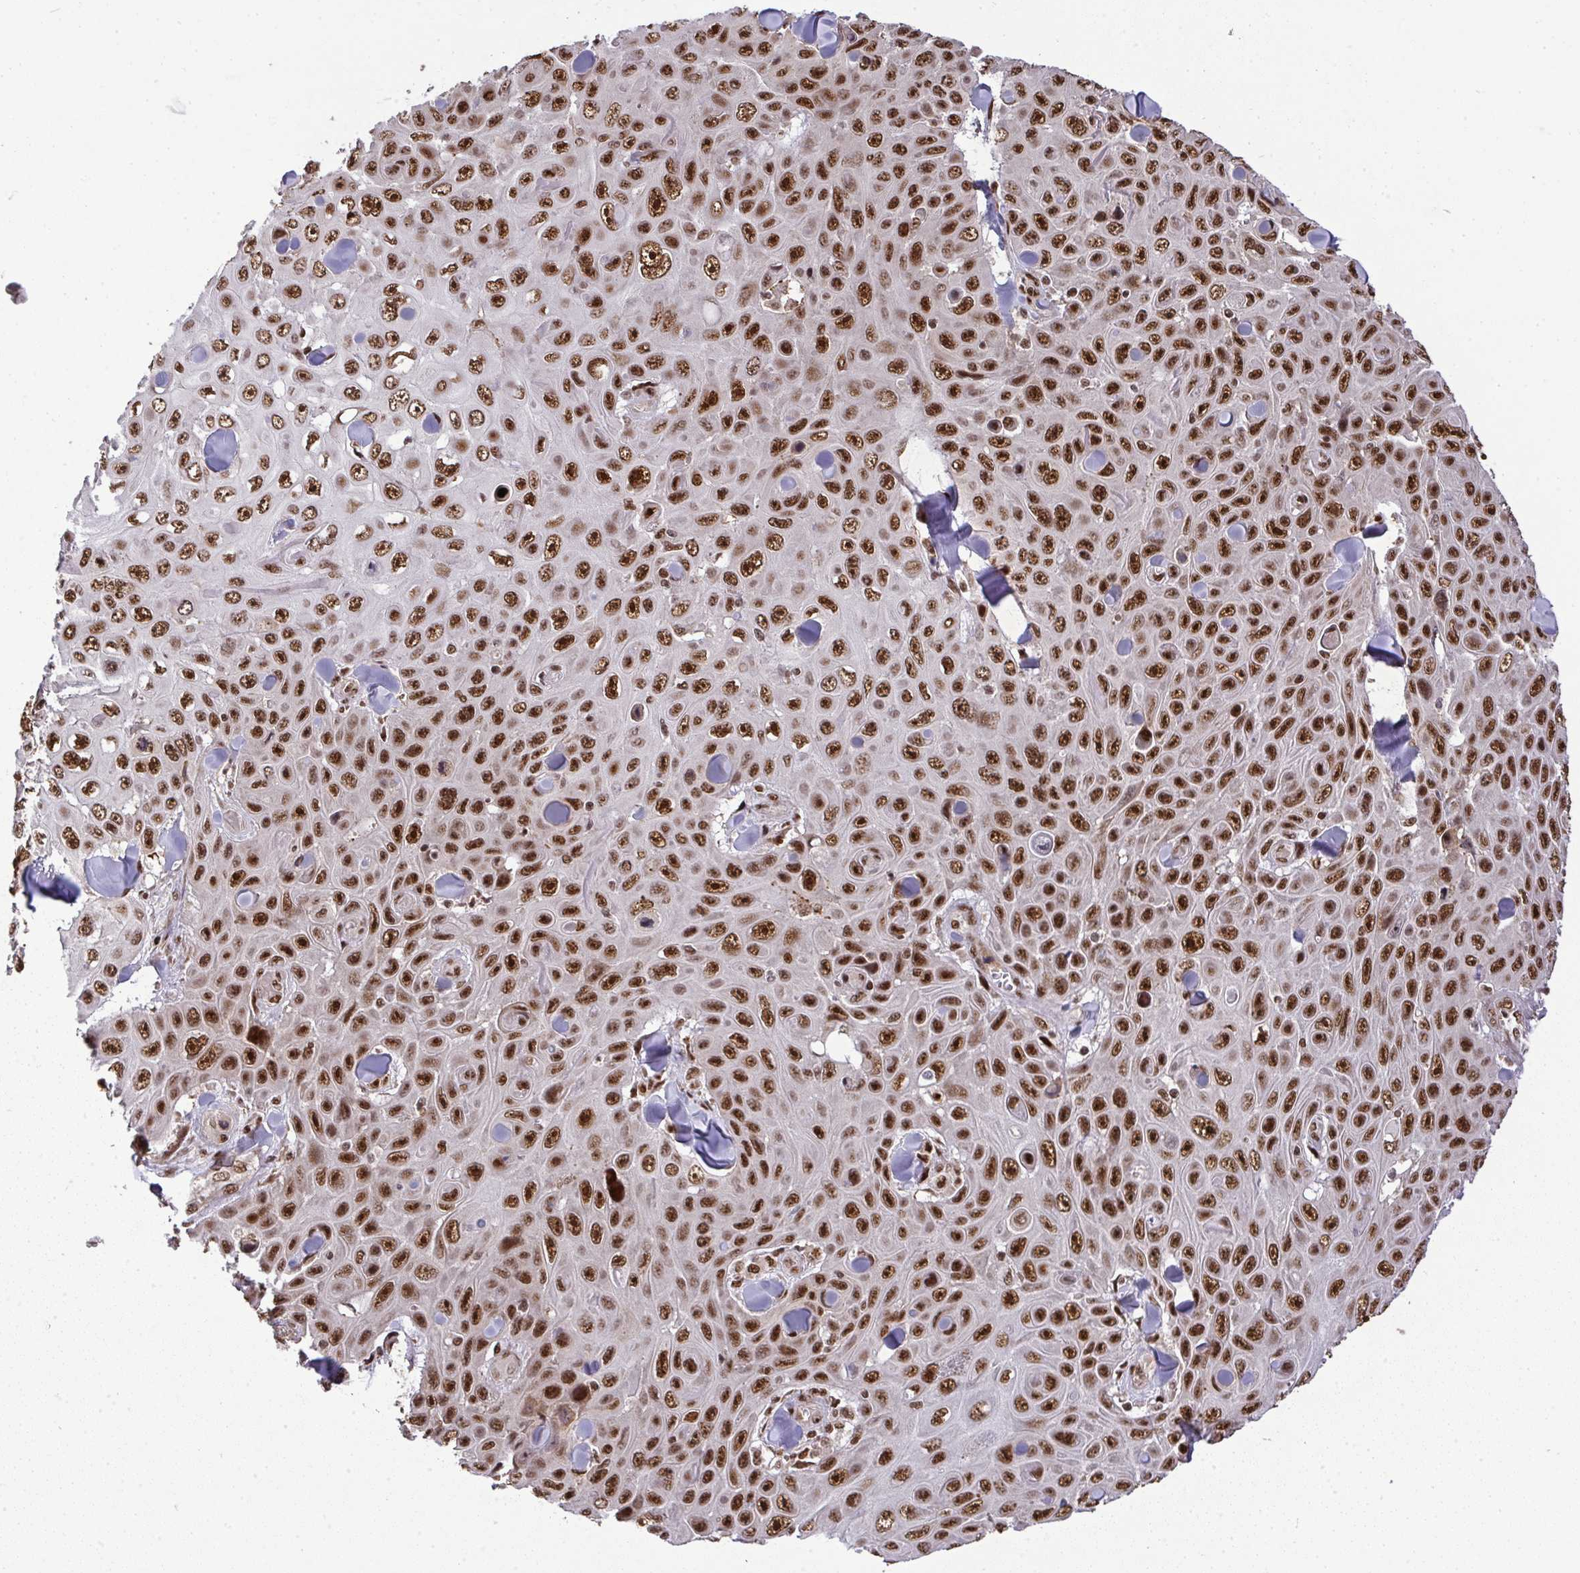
{"staining": {"intensity": "strong", "quantity": ">75%", "location": "nuclear"}, "tissue": "skin cancer", "cell_type": "Tumor cells", "image_type": "cancer", "snomed": [{"axis": "morphology", "description": "Squamous cell carcinoma, NOS"}, {"axis": "topography", "description": "Skin"}], "caption": "Protein expression analysis of human skin squamous cell carcinoma reveals strong nuclear positivity in about >75% of tumor cells. Using DAB (3,3'-diaminobenzidine) (brown) and hematoxylin (blue) stains, captured at high magnification using brightfield microscopy.", "gene": "U2AF1", "patient": {"sex": "male", "age": 82}}